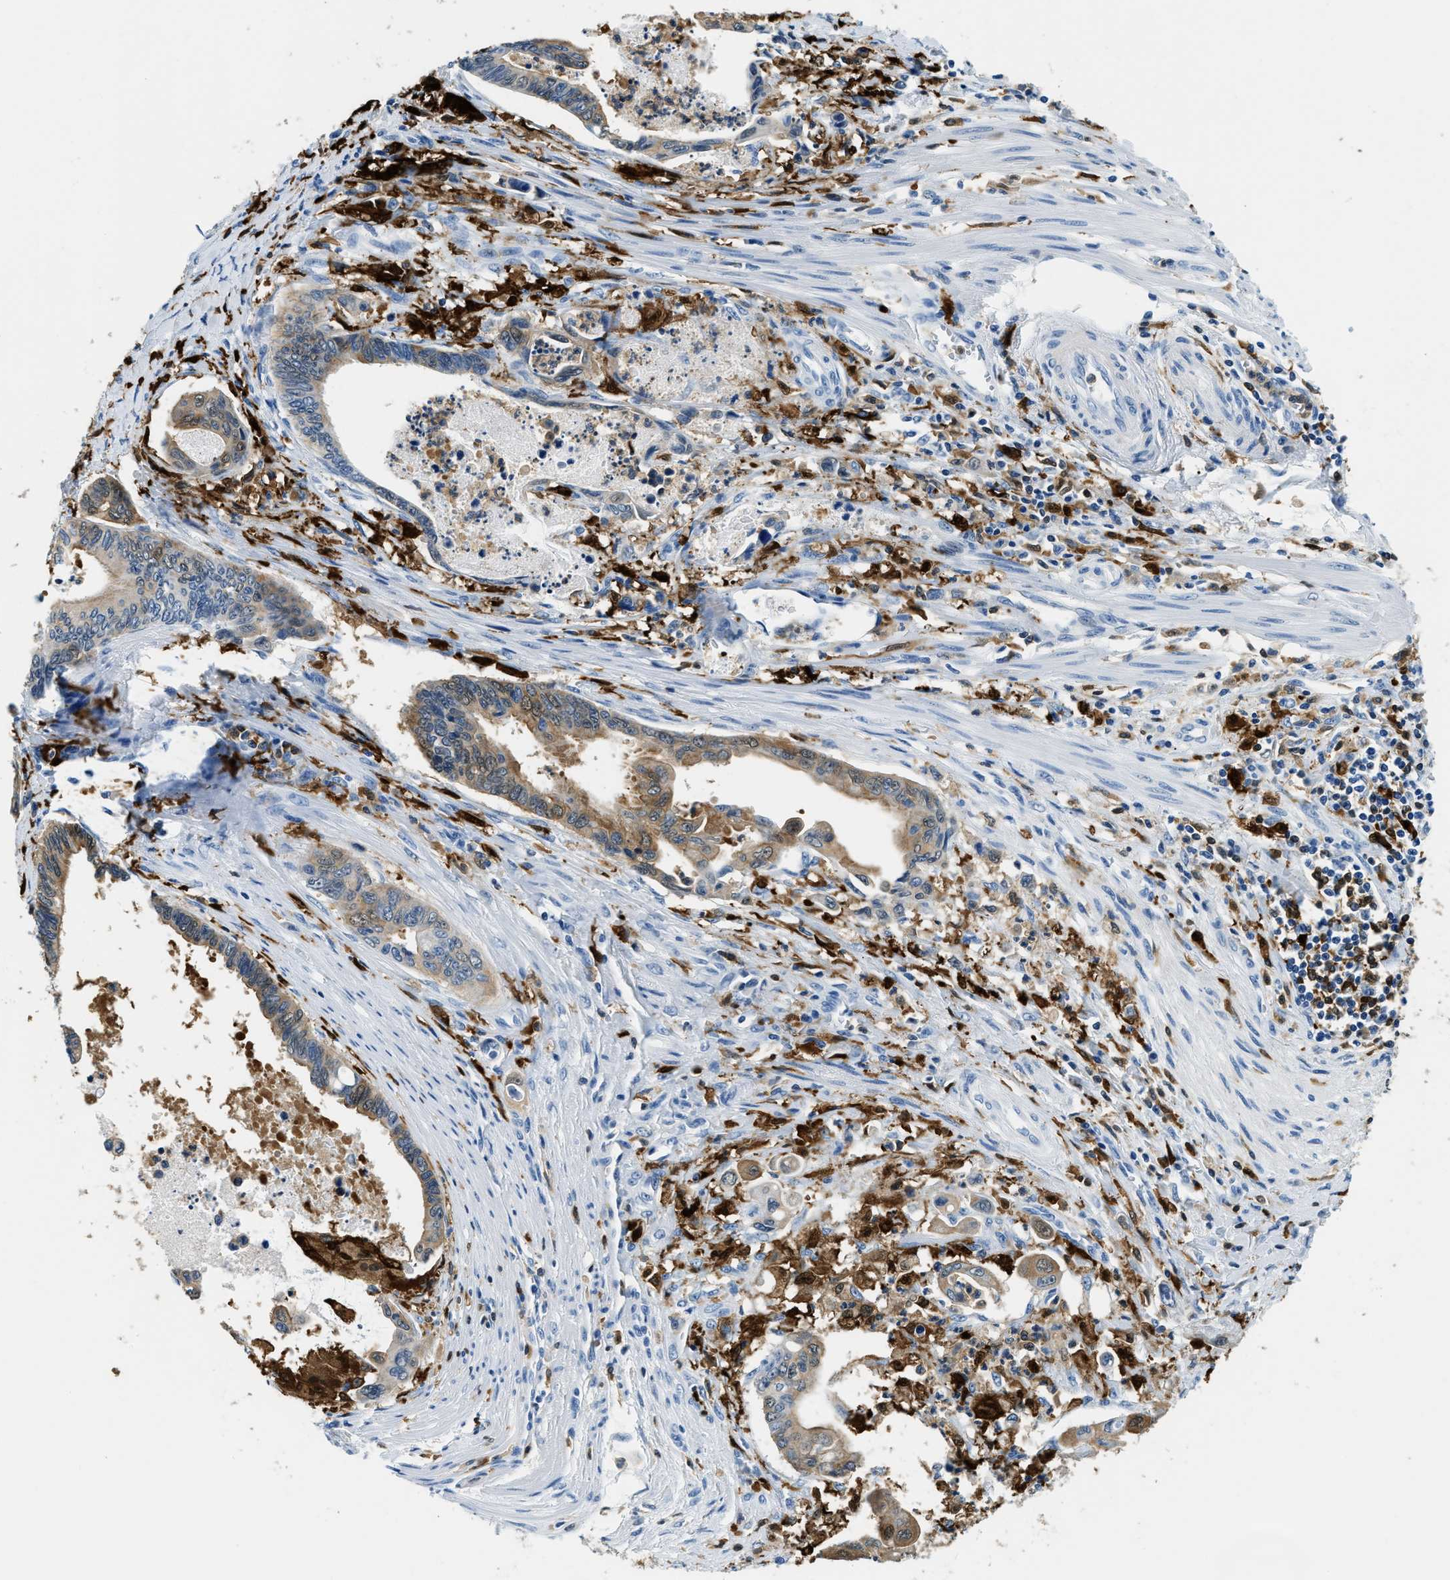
{"staining": {"intensity": "moderate", "quantity": "<25%", "location": "cytoplasmic/membranous"}, "tissue": "pancreatic cancer", "cell_type": "Tumor cells", "image_type": "cancer", "snomed": [{"axis": "morphology", "description": "Adenocarcinoma, NOS"}, {"axis": "topography", "description": "Pancreas"}], "caption": "Immunohistochemical staining of human adenocarcinoma (pancreatic) exhibits low levels of moderate cytoplasmic/membranous staining in about <25% of tumor cells. The protein of interest is shown in brown color, while the nuclei are stained blue.", "gene": "CAPG", "patient": {"sex": "female", "age": 70}}